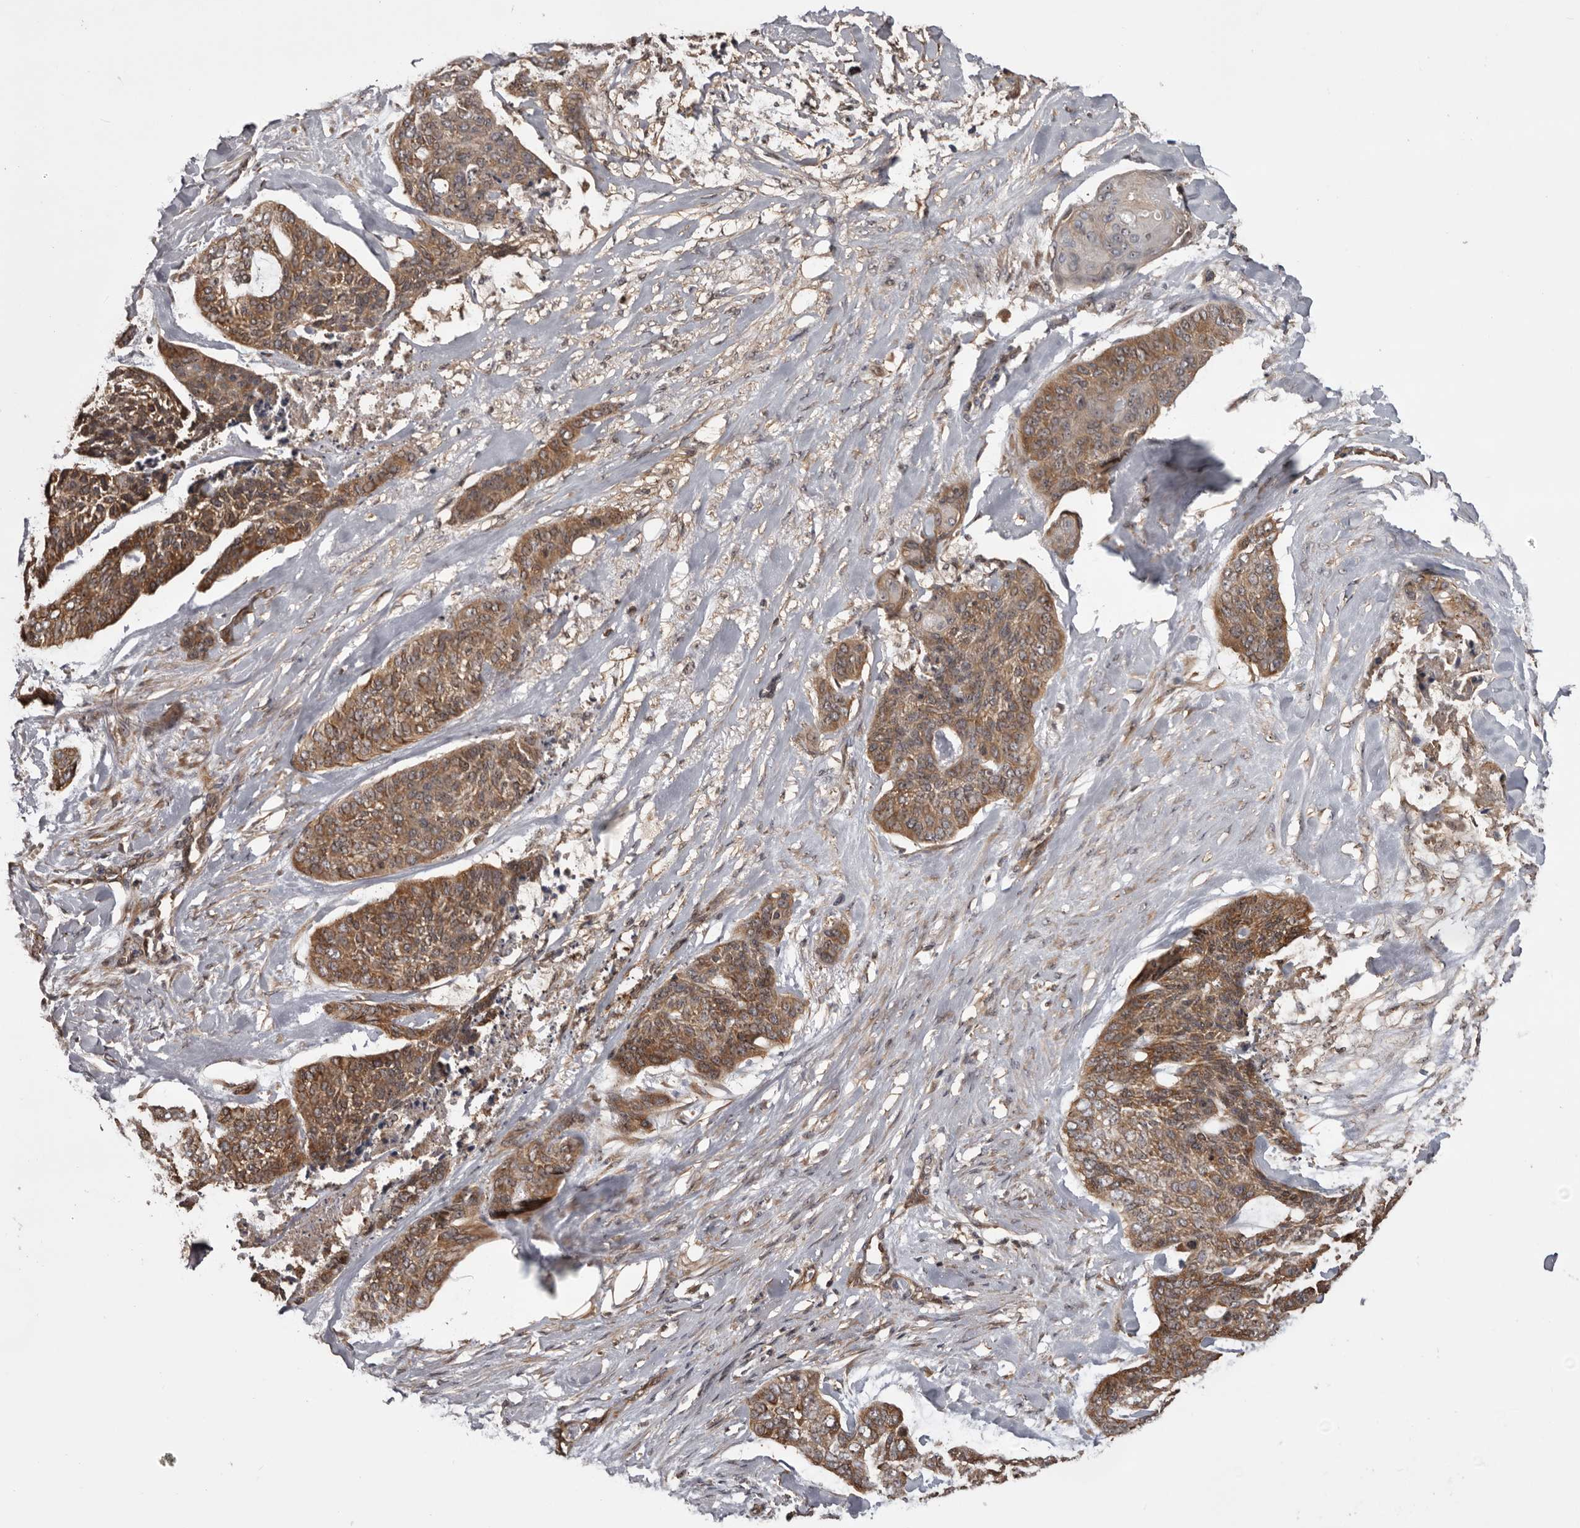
{"staining": {"intensity": "moderate", "quantity": ">75%", "location": "cytoplasmic/membranous"}, "tissue": "skin cancer", "cell_type": "Tumor cells", "image_type": "cancer", "snomed": [{"axis": "morphology", "description": "Basal cell carcinoma"}, {"axis": "topography", "description": "Skin"}], "caption": "IHC micrograph of human basal cell carcinoma (skin) stained for a protein (brown), which exhibits medium levels of moderate cytoplasmic/membranous staining in about >75% of tumor cells.", "gene": "DARS1", "patient": {"sex": "female", "age": 64}}